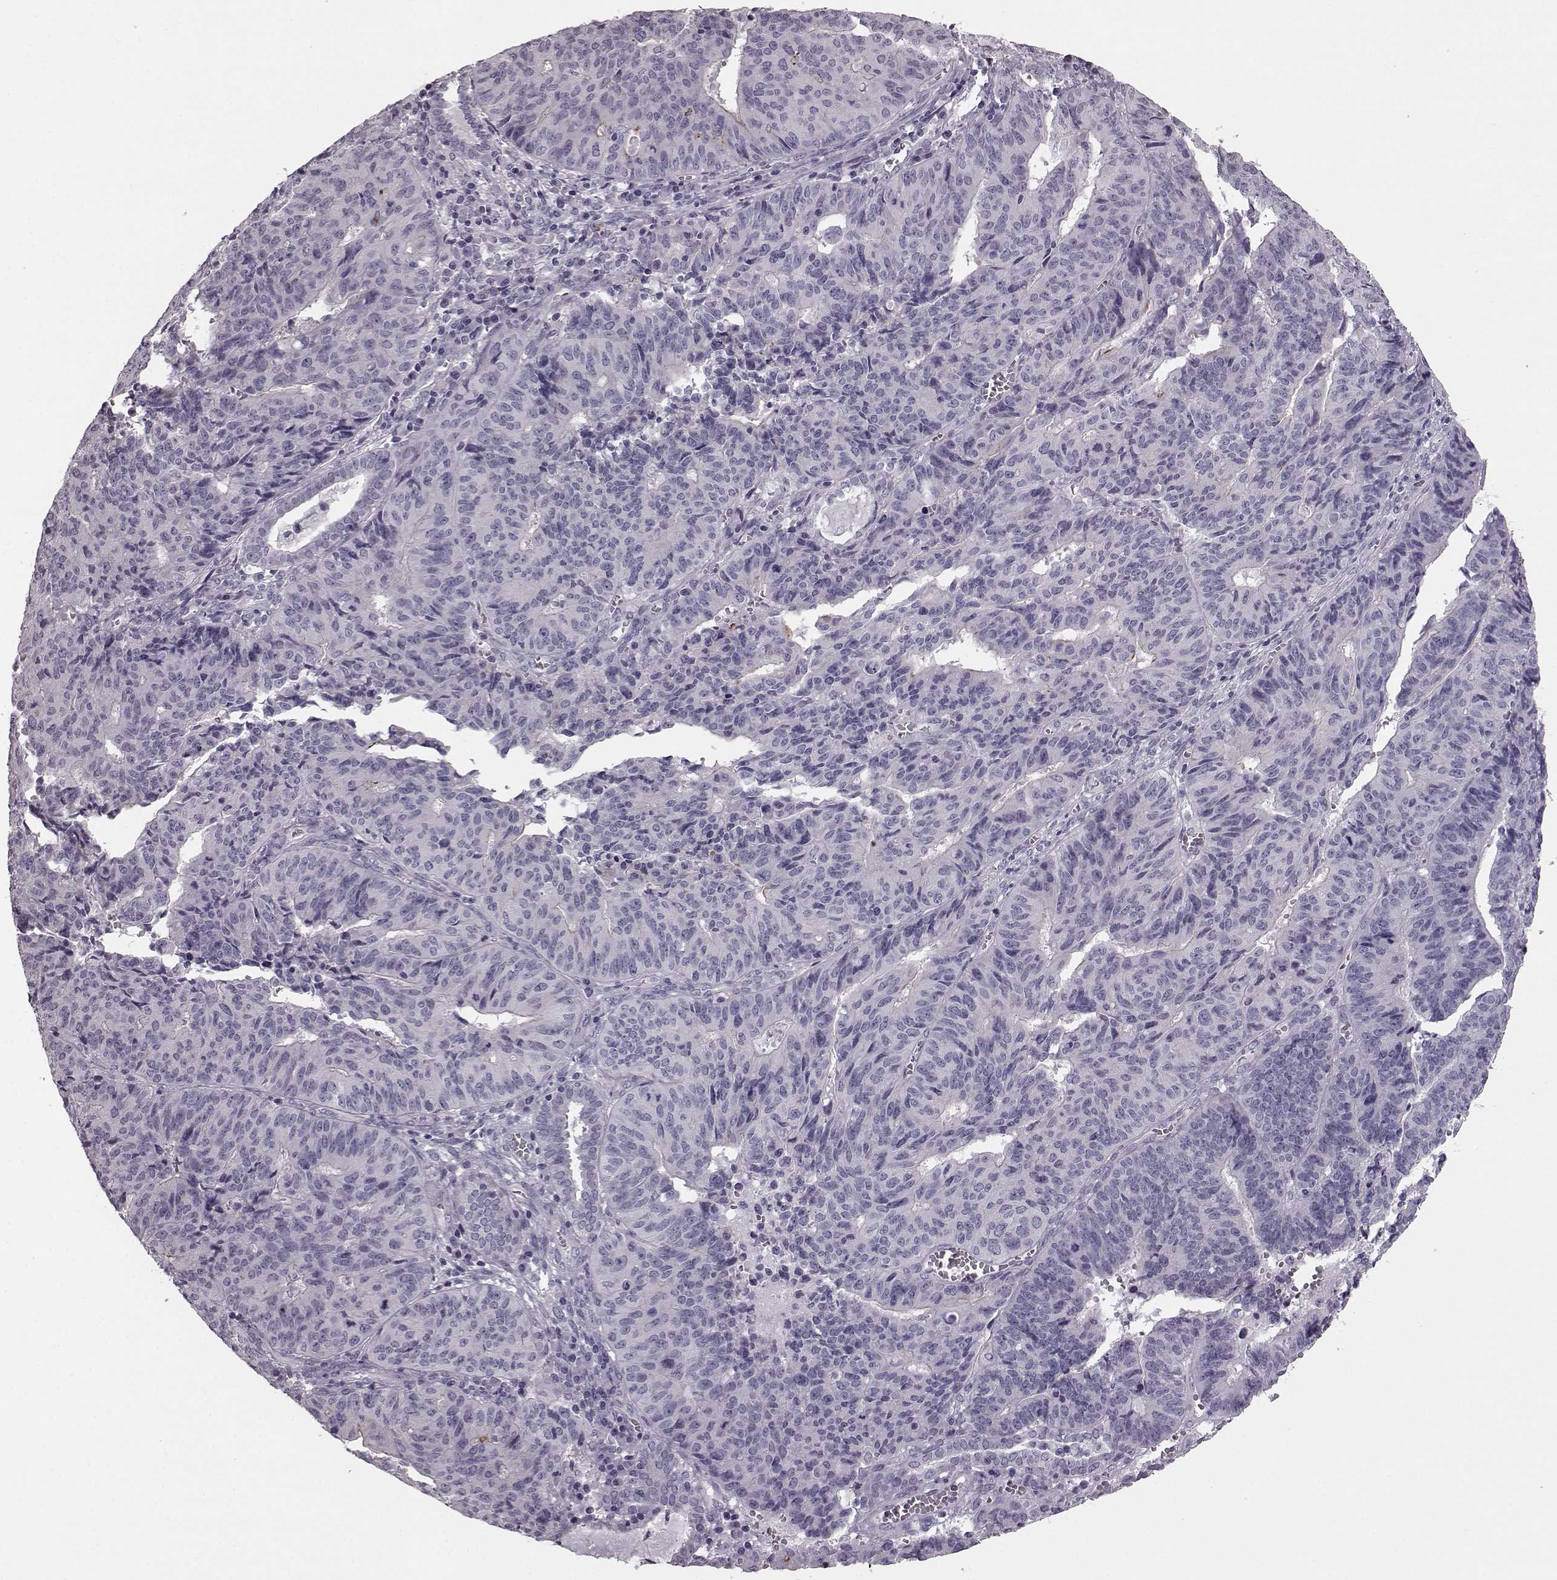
{"staining": {"intensity": "negative", "quantity": "none", "location": "none"}, "tissue": "endometrial cancer", "cell_type": "Tumor cells", "image_type": "cancer", "snomed": [{"axis": "morphology", "description": "Adenocarcinoma, NOS"}, {"axis": "topography", "description": "Endometrium"}], "caption": "A histopathology image of adenocarcinoma (endometrial) stained for a protein shows no brown staining in tumor cells.", "gene": "SNTG1", "patient": {"sex": "female", "age": 65}}